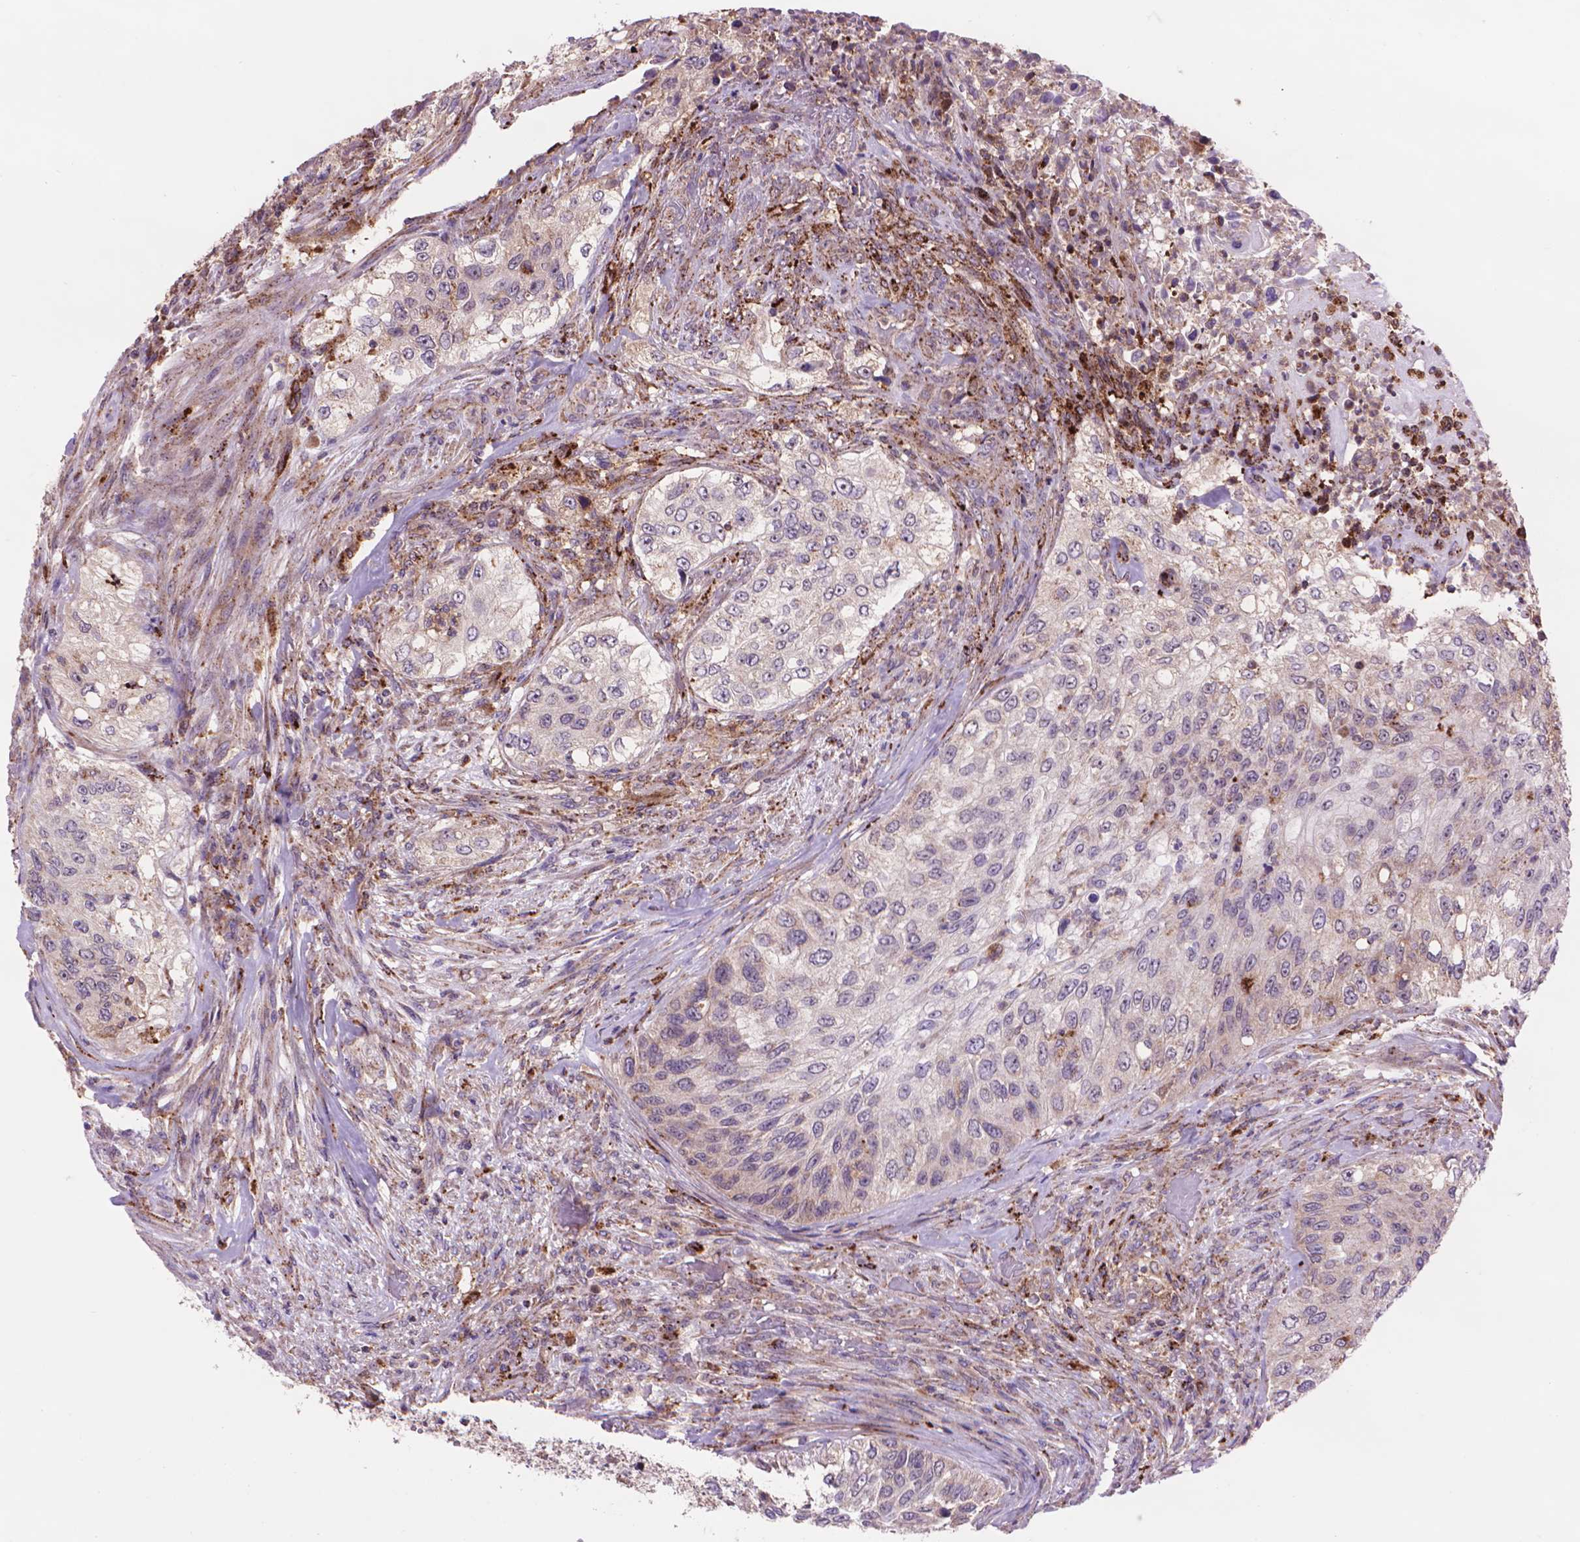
{"staining": {"intensity": "weak", "quantity": "<25%", "location": "cytoplasmic/membranous"}, "tissue": "urothelial cancer", "cell_type": "Tumor cells", "image_type": "cancer", "snomed": [{"axis": "morphology", "description": "Urothelial carcinoma, High grade"}, {"axis": "topography", "description": "Urinary bladder"}], "caption": "An immunohistochemistry image of high-grade urothelial carcinoma is shown. There is no staining in tumor cells of high-grade urothelial carcinoma.", "gene": "GLB1", "patient": {"sex": "female", "age": 60}}